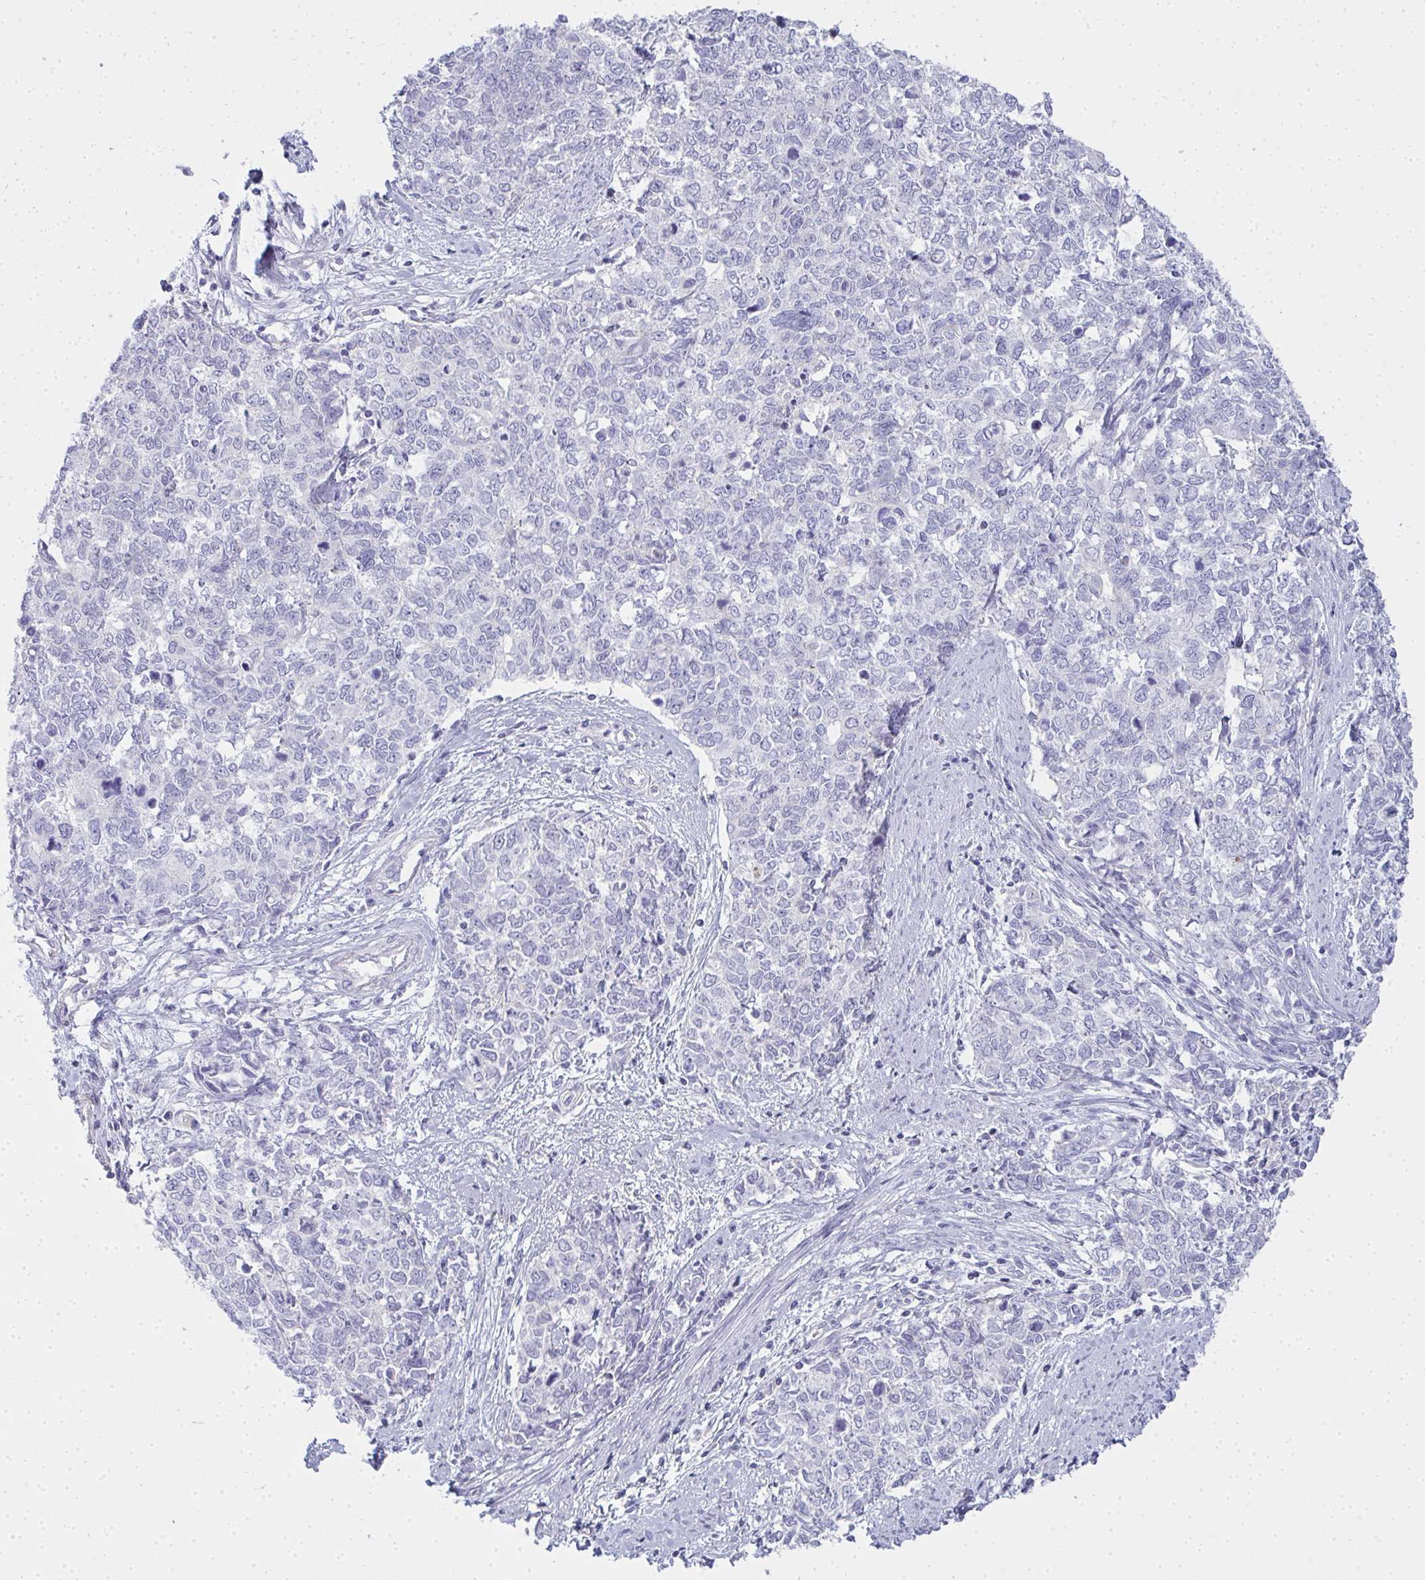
{"staining": {"intensity": "negative", "quantity": "none", "location": "none"}, "tissue": "cervical cancer", "cell_type": "Tumor cells", "image_type": "cancer", "snomed": [{"axis": "morphology", "description": "Adenocarcinoma, NOS"}, {"axis": "topography", "description": "Cervix"}], "caption": "High power microscopy image of an immunohistochemistry micrograph of adenocarcinoma (cervical), revealing no significant expression in tumor cells. (DAB (3,3'-diaminobenzidine) IHC visualized using brightfield microscopy, high magnification).", "gene": "GSDMB", "patient": {"sex": "female", "age": 63}}